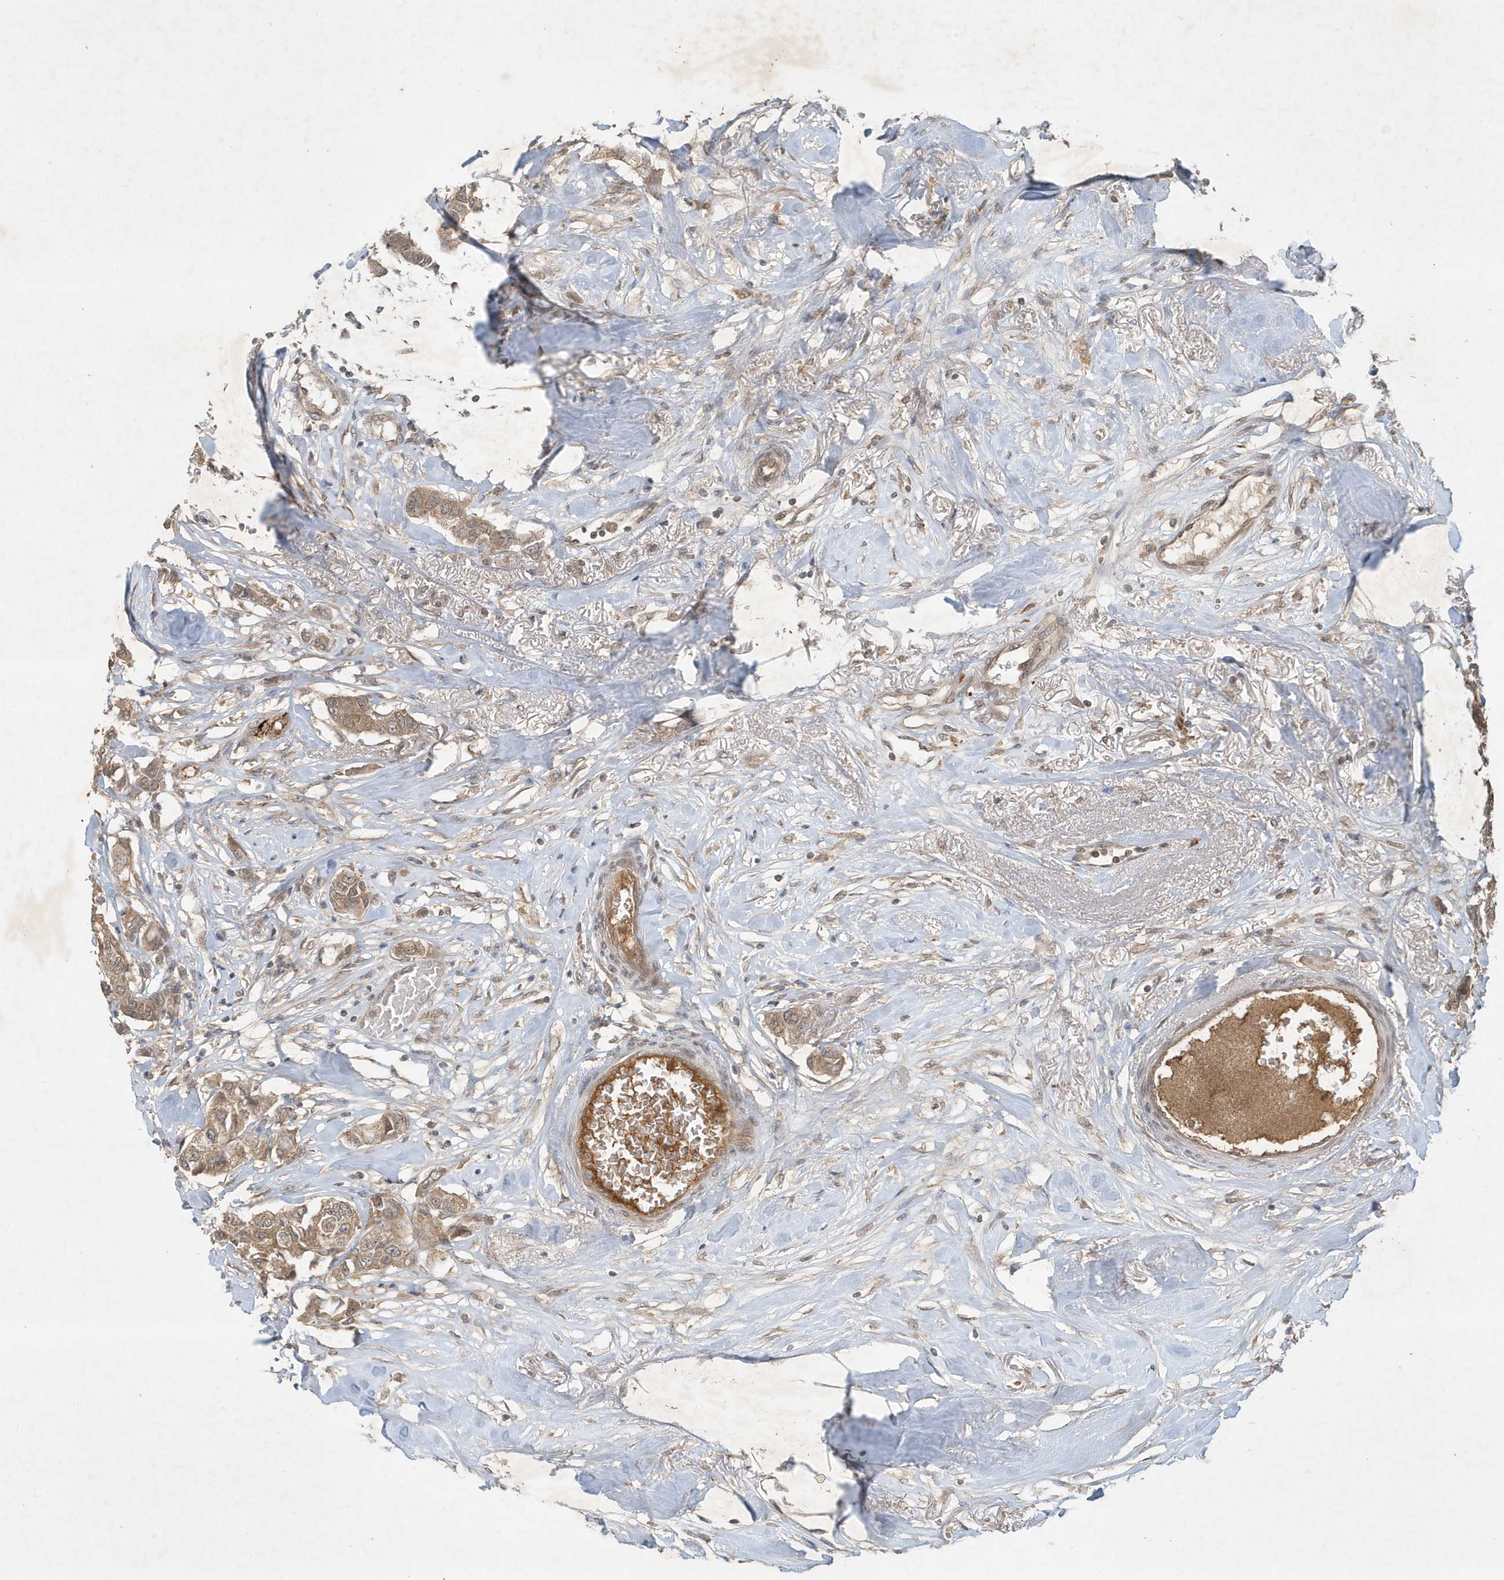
{"staining": {"intensity": "weak", "quantity": ">75%", "location": "cytoplasmic/membranous"}, "tissue": "breast cancer", "cell_type": "Tumor cells", "image_type": "cancer", "snomed": [{"axis": "morphology", "description": "Duct carcinoma"}, {"axis": "topography", "description": "Breast"}], "caption": "Human breast cancer (intraductal carcinoma) stained with a brown dye demonstrates weak cytoplasmic/membranous positive positivity in about >75% of tumor cells.", "gene": "ABCB9", "patient": {"sex": "female", "age": 80}}